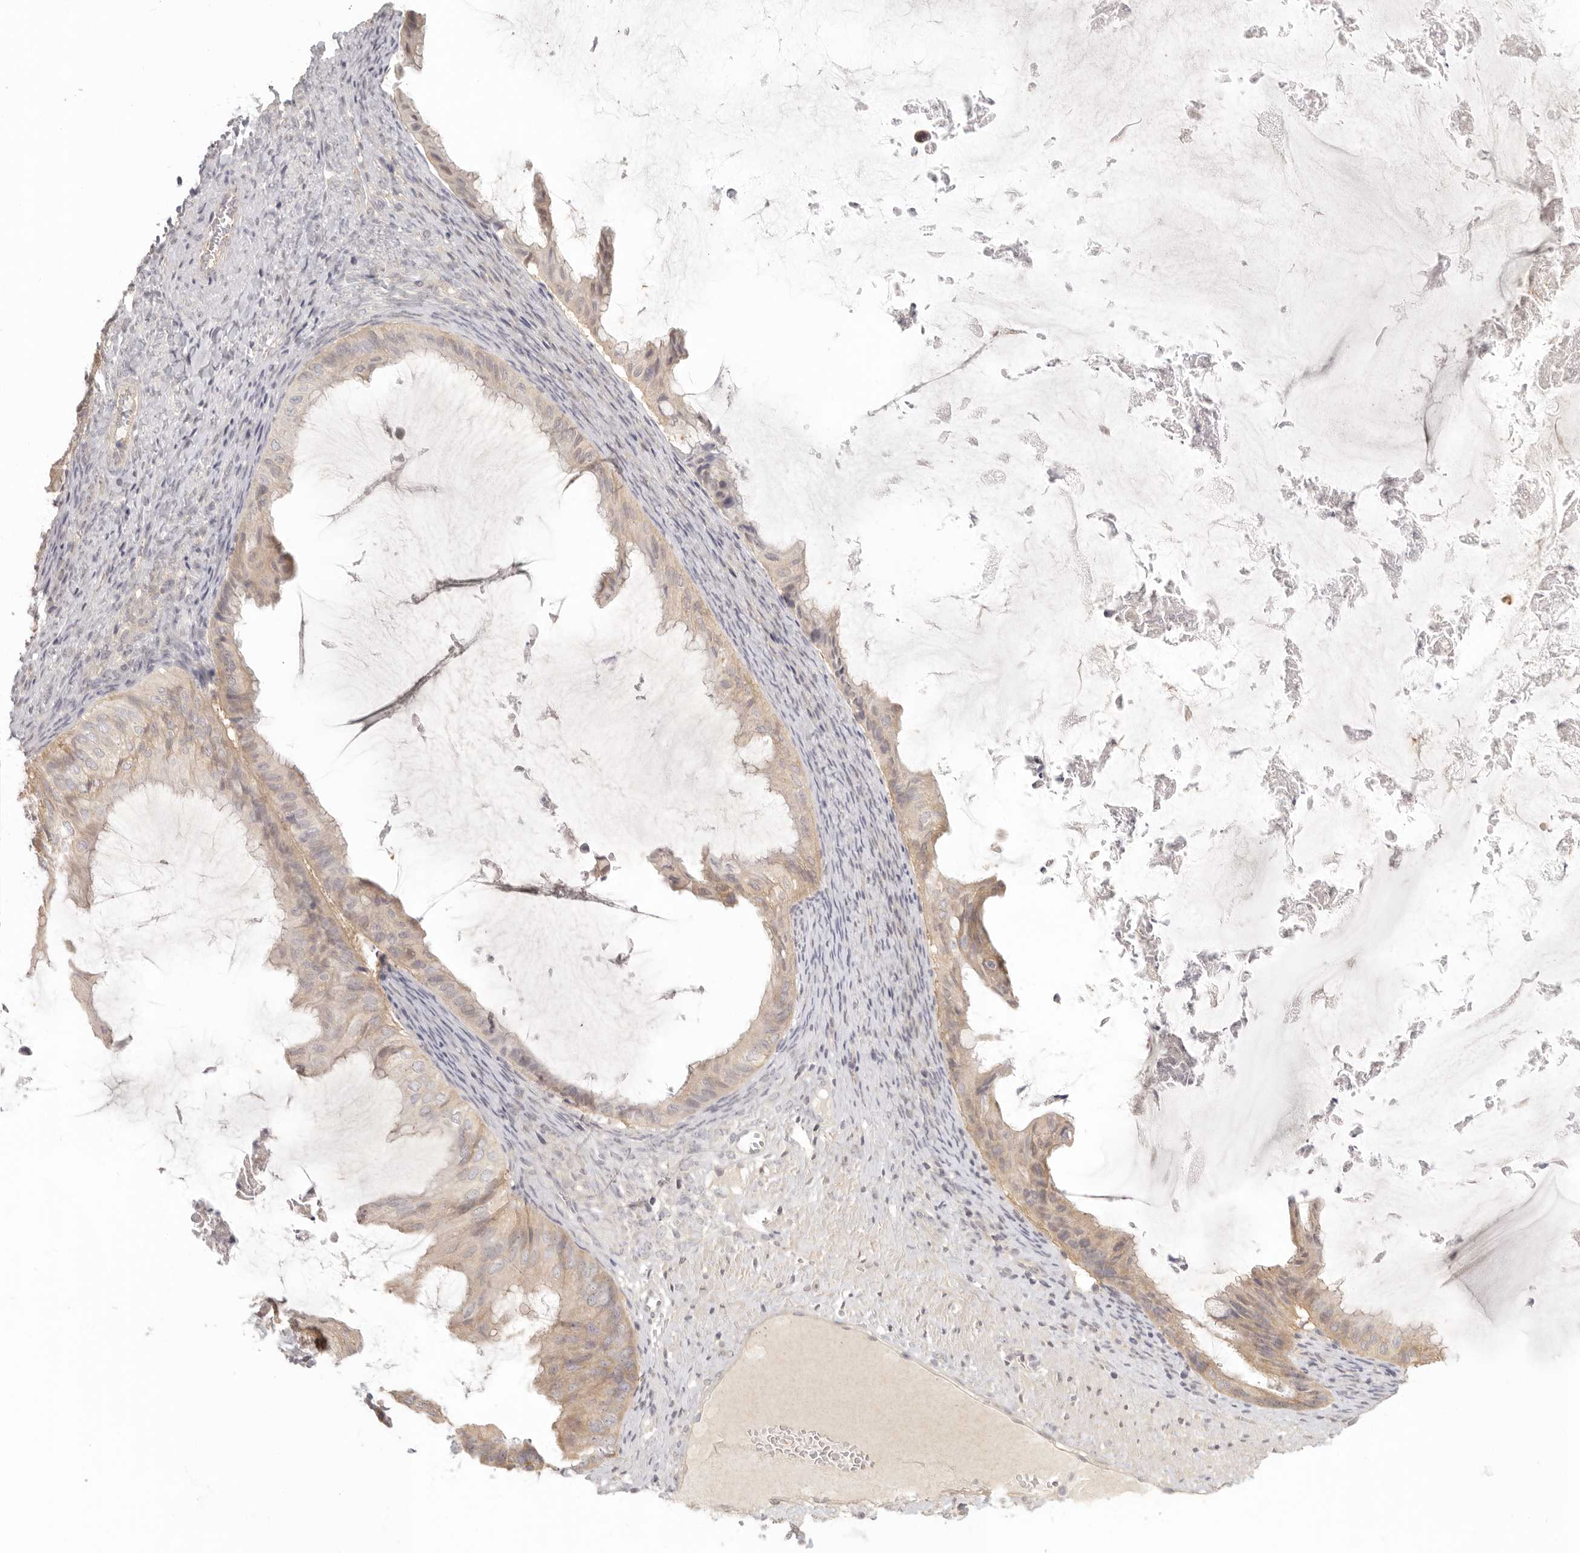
{"staining": {"intensity": "weak", "quantity": ">75%", "location": "cytoplasmic/membranous"}, "tissue": "ovarian cancer", "cell_type": "Tumor cells", "image_type": "cancer", "snomed": [{"axis": "morphology", "description": "Cystadenocarcinoma, mucinous, NOS"}, {"axis": "topography", "description": "Ovary"}], "caption": "Immunohistochemical staining of ovarian mucinous cystadenocarcinoma exhibits low levels of weak cytoplasmic/membranous staining in approximately >75% of tumor cells. The protein is shown in brown color, while the nuclei are stained blue.", "gene": "AHDC1", "patient": {"sex": "female", "age": 61}}